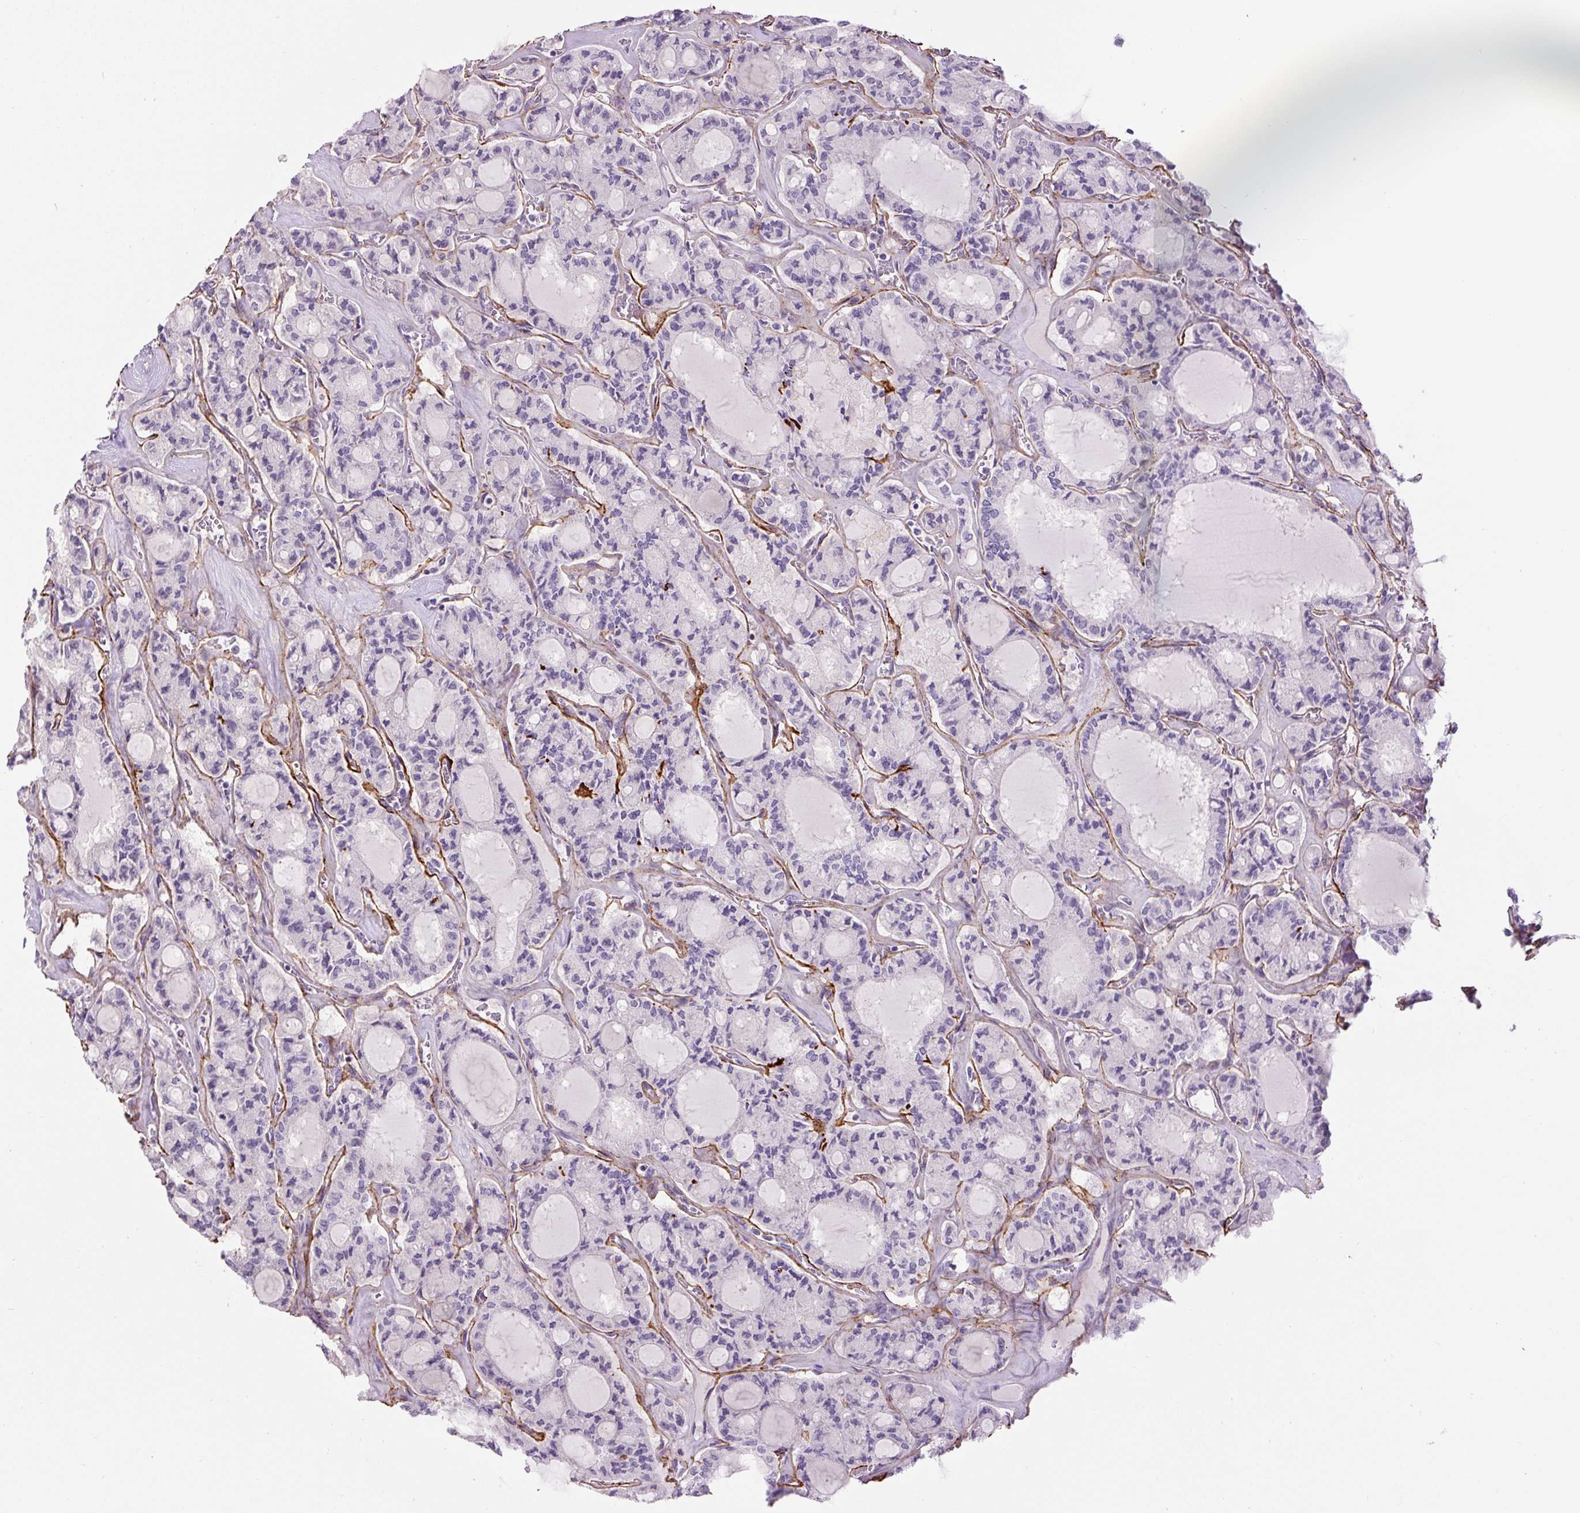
{"staining": {"intensity": "negative", "quantity": "none", "location": "none"}, "tissue": "thyroid cancer", "cell_type": "Tumor cells", "image_type": "cancer", "snomed": [{"axis": "morphology", "description": "Papillary adenocarcinoma, NOS"}, {"axis": "topography", "description": "Thyroid gland"}], "caption": "The image exhibits no significant expression in tumor cells of thyroid papillary adenocarcinoma. (IHC, brightfield microscopy, high magnification).", "gene": "FBN1", "patient": {"sex": "male", "age": 87}}